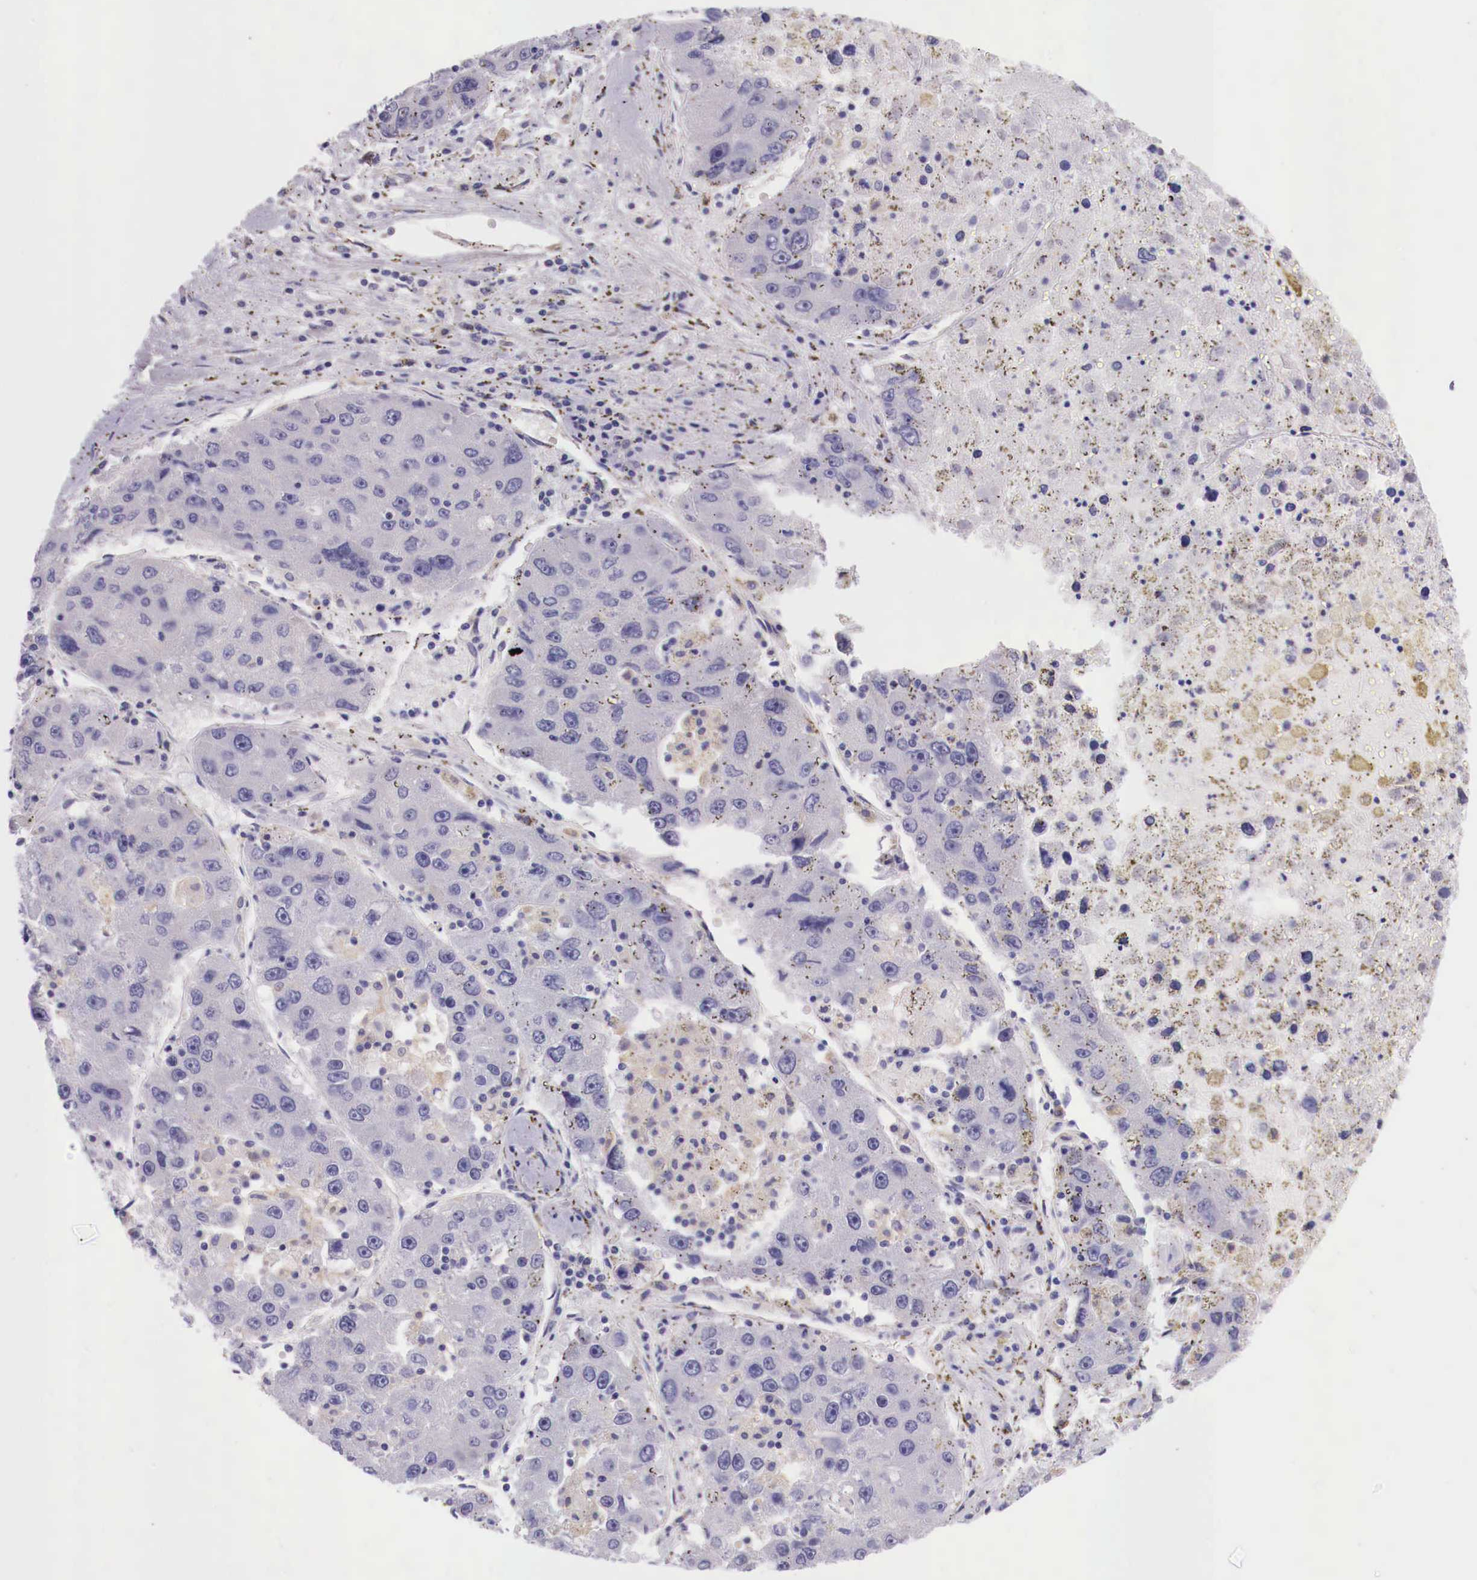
{"staining": {"intensity": "negative", "quantity": "none", "location": "none"}, "tissue": "liver cancer", "cell_type": "Tumor cells", "image_type": "cancer", "snomed": [{"axis": "morphology", "description": "Carcinoma, Hepatocellular, NOS"}, {"axis": "topography", "description": "Liver"}], "caption": "Protein analysis of hepatocellular carcinoma (liver) exhibits no significant positivity in tumor cells.", "gene": "GRIPAP1", "patient": {"sex": "male", "age": 49}}